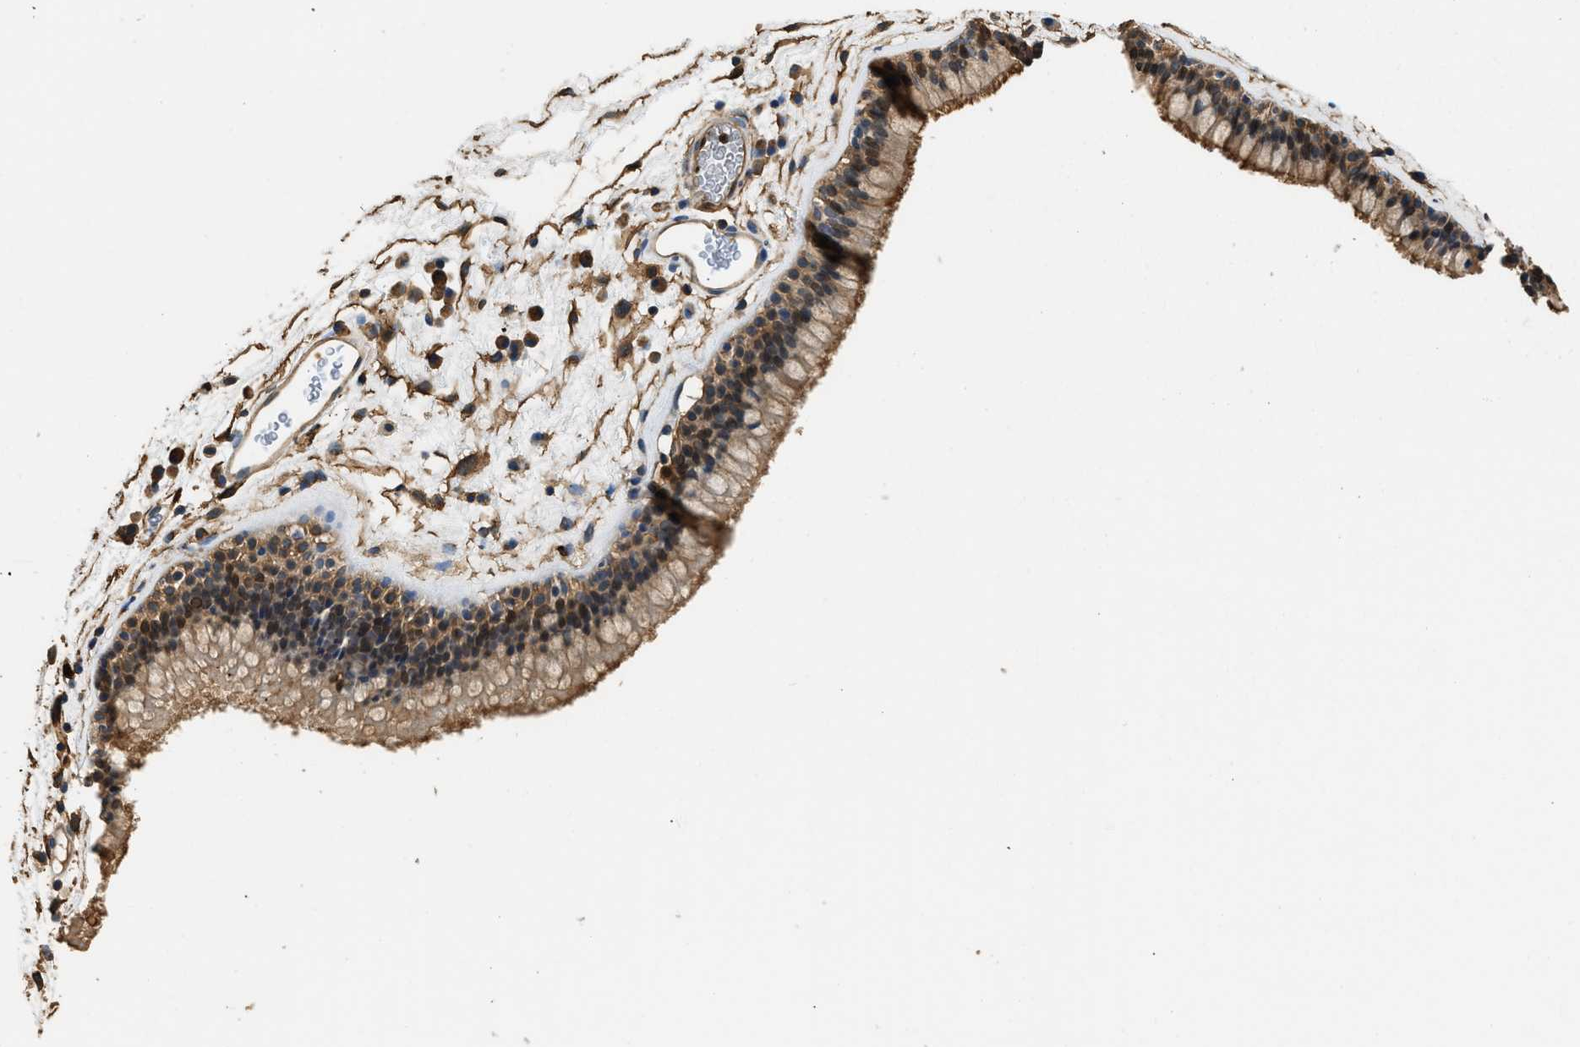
{"staining": {"intensity": "strong", "quantity": ">75%", "location": "cytoplasmic/membranous"}, "tissue": "nasopharynx", "cell_type": "Respiratory epithelial cells", "image_type": "normal", "snomed": [{"axis": "morphology", "description": "Normal tissue, NOS"}, {"axis": "morphology", "description": "Inflammation, NOS"}, {"axis": "topography", "description": "Nasopharynx"}], "caption": "Immunohistochemistry (IHC) image of normal nasopharynx stained for a protein (brown), which shows high levels of strong cytoplasmic/membranous expression in approximately >75% of respiratory epithelial cells.", "gene": "ANXA3", "patient": {"sex": "male", "age": 48}}